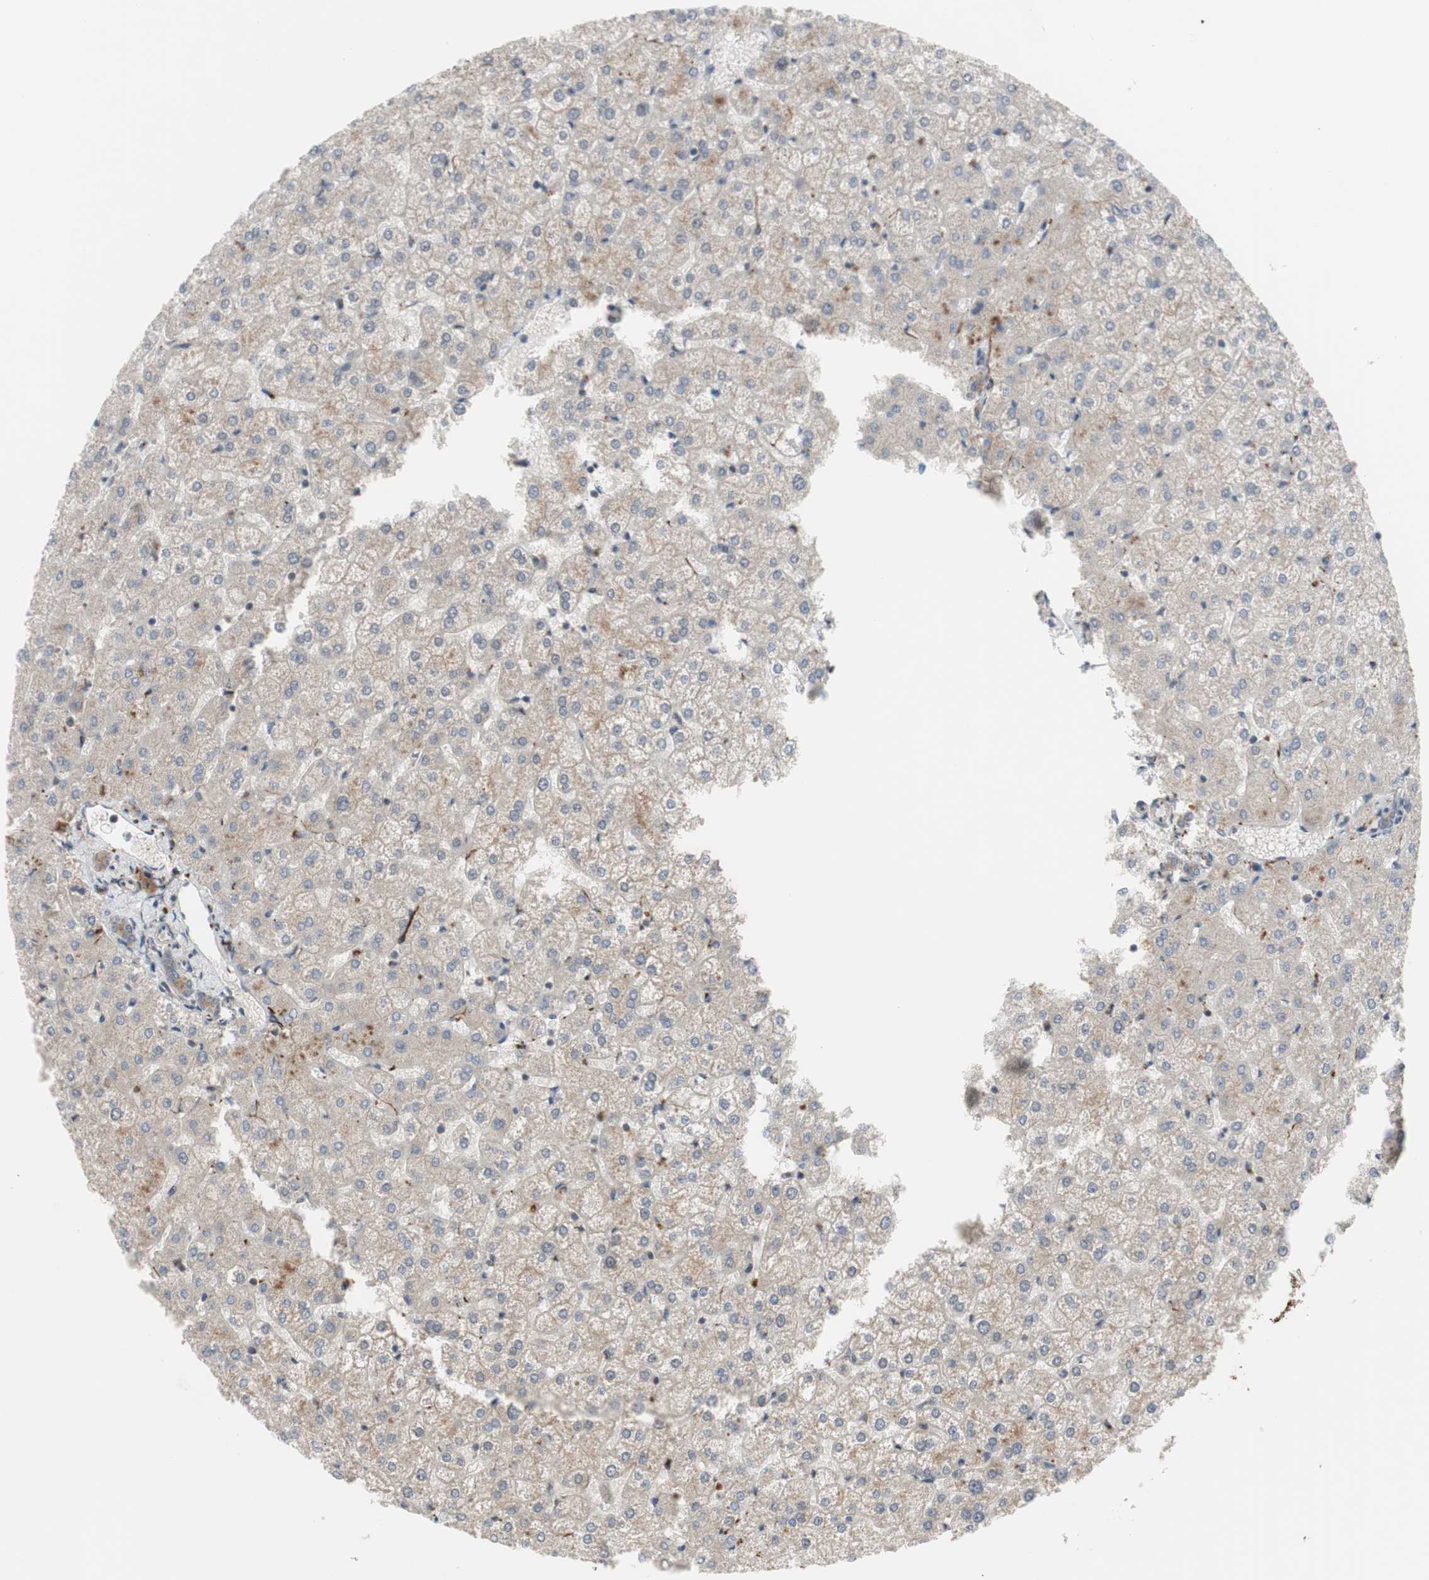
{"staining": {"intensity": "weak", "quantity": ">75%", "location": "cytoplasmic/membranous"}, "tissue": "liver", "cell_type": "Cholangiocytes", "image_type": "normal", "snomed": [{"axis": "morphology", "description": "Normal tissue, NOS"}, {"axis": "topography", "description": "Liver"}], "caption": "Weak cytoplasmic/membranous protein expression is present in approximately >75% of cholangiocytes in liver.", "gene": "OAZ1", "patient": {"sex": "female", "age": 32}}